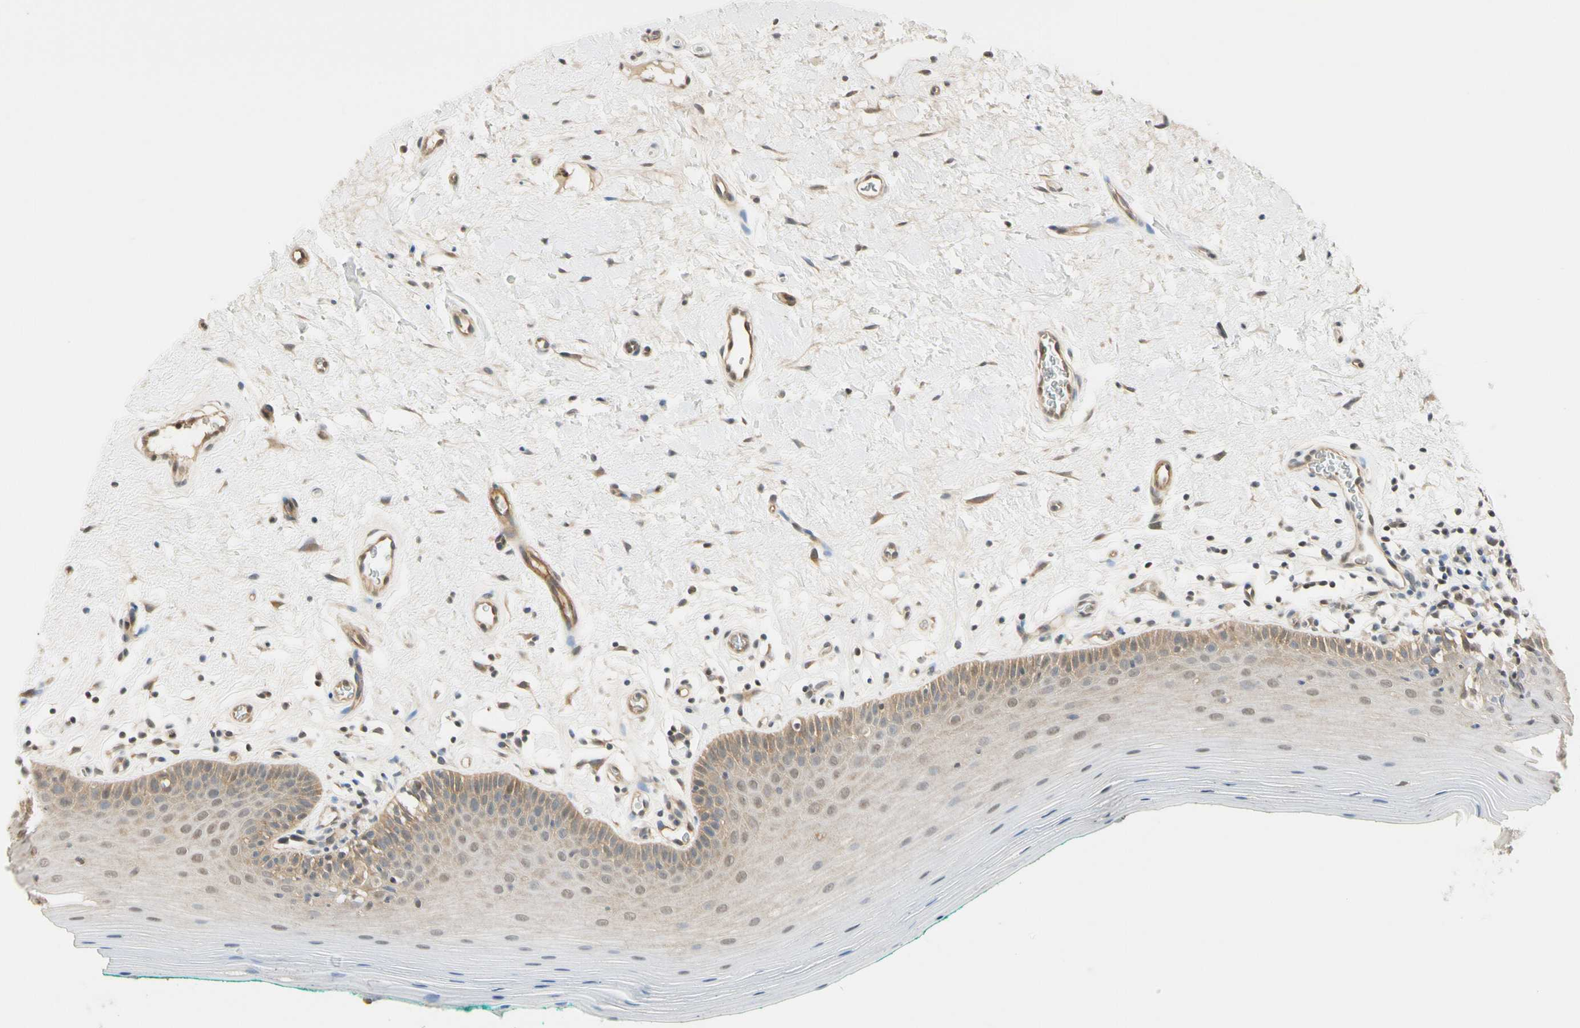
{"staining": {"intensity": "moderate", "quantity": "25%-75%", "location": "cytoplasmic/membranous,nuclear"}, "tissue": "oral mucosa", "cell_type": "Squamous epithelial cells", "image_type": "normal", "snomed": [{"axis": "morphology", "description": "Normal tissue, NOS"}, {"axis": "topography", "description": "Skeletal muscle"}, {"axis": "topography", "description": "Oral tissue"}], "caption": "Immunohistochemical staining of benign human oral mucosa shows moderate cytoplasmic/membranous,nuclear protein positivity in approximately 25%-75% of squamous epithelial cells.", "gene": "RASGRF1", "patient": {"sex": "male", "age": 58}}